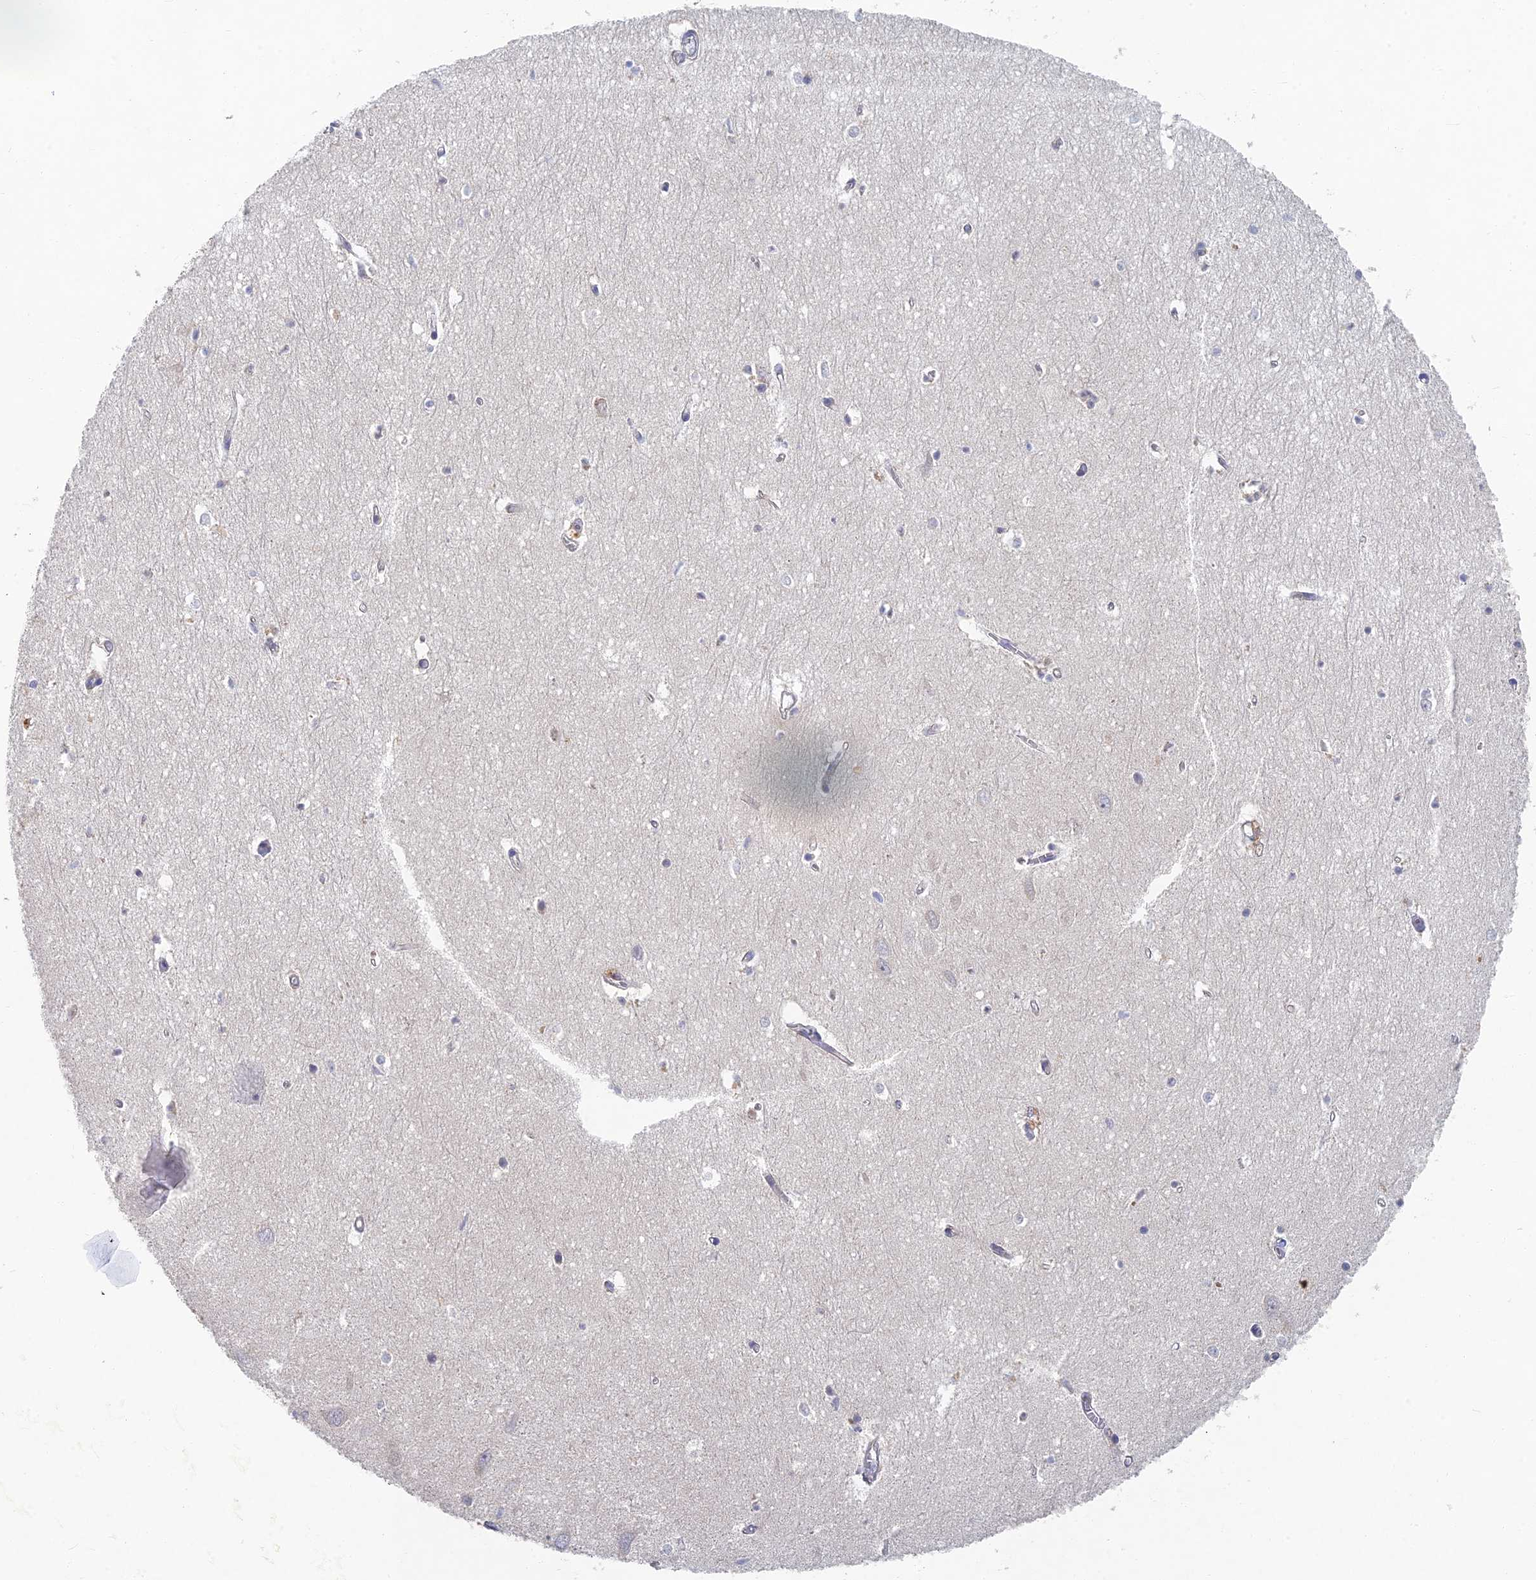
{"staining": {"intensity": "negative", "quantity": "none", "location": "none"}, "tissue": "hippocampus", "cell_type": "Glial cells", "image_type": "normal", "snomed": [{"axis": "morphology", "description": "Normal tissue, NOS"}, {"axis": "topography", "description": "Hippocampus"}], "caption": "Immunohistochemical staining of normal hippocampus reveals no significant expression in glial cells. The staining is performed using DAB (3,3'-diaminobenzidine) brown chromogen with nuclei counter-stained in using hematoxylin.", "gene": "GNA15", "patient": {"sex": "female", "age": 64}}